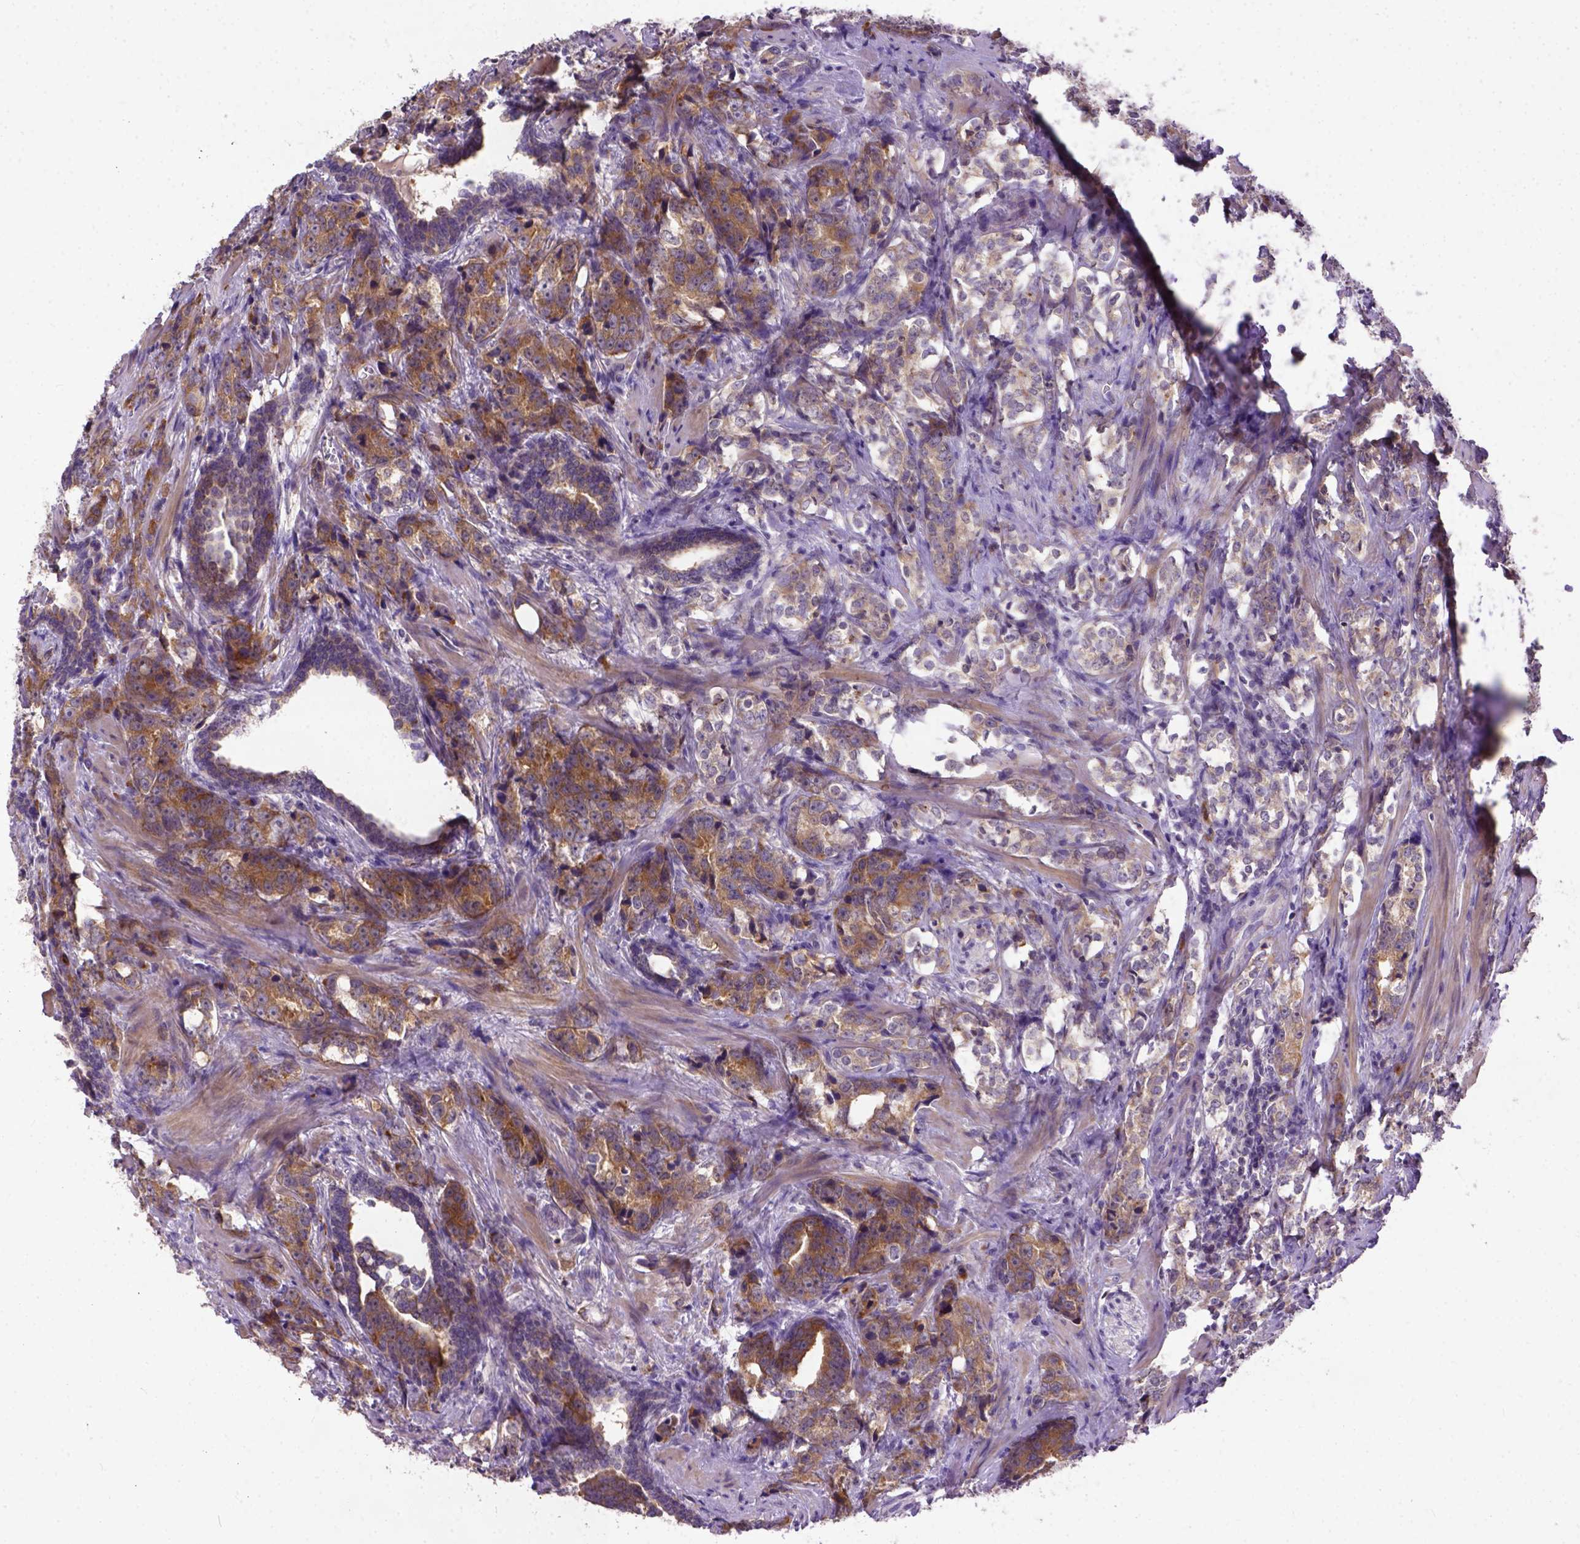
{"staining": {"intensity": "moderate", "quantity": ">75%", "location": "cytoplasmic/membranous"}, "tissue": "prostate cancer", "cell_type": "Tumor cells", "image_type": "cancer", "snomed": [{"axis": "morphology", "description": "Adenocarcinoma, NOS"}, {"axis": "topography", "description": "Prostate and seminal vesicle, NOS"}], "caption": "Immunohistochemistry (IHC) of prostate cancer shows medium levels of moderate cytoplasmic/membranous expression in about >75% of tumor cells.", "gene": "CPNE1", "patient": {"sex": "male", "age": 63}}